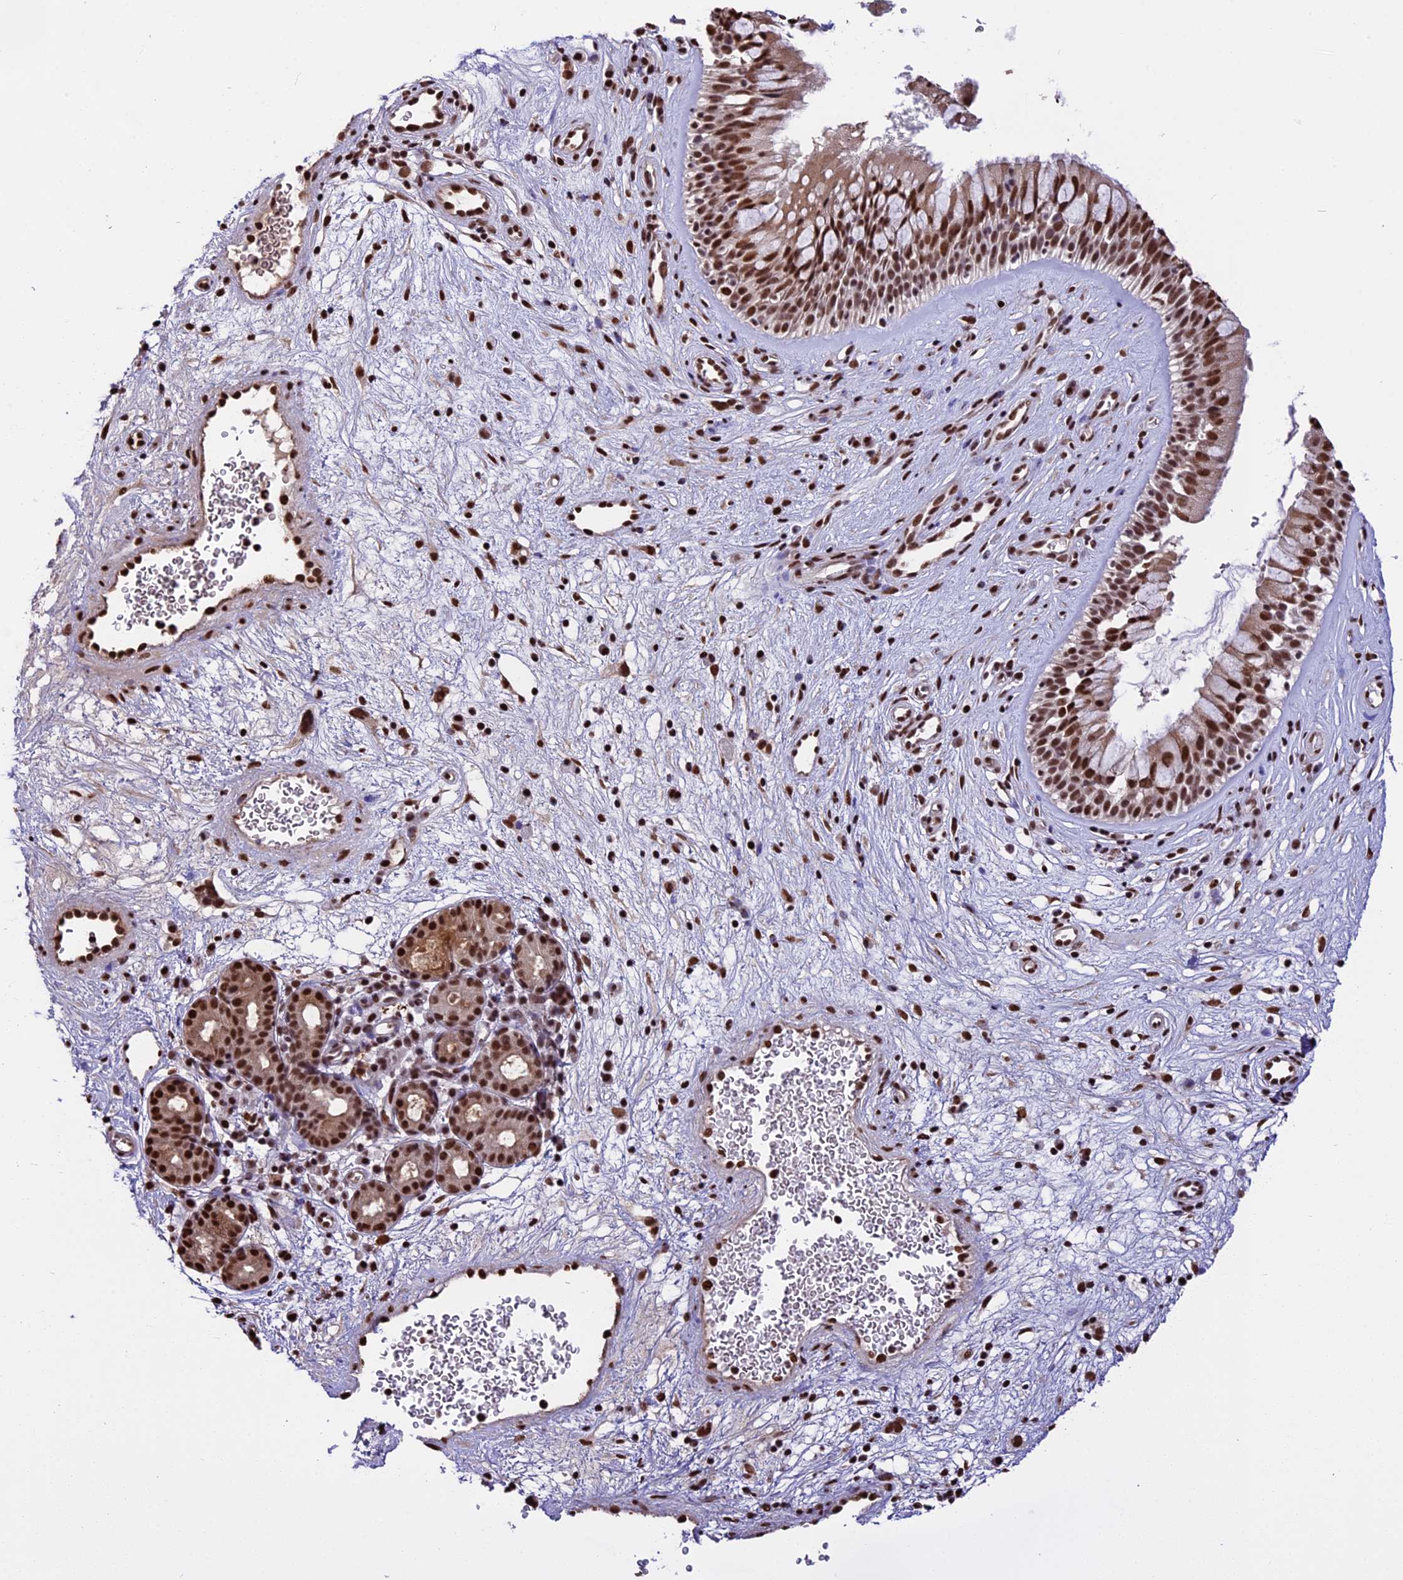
{"staining": {"intensity": "strong", "quantity": ">75%", "location": "nuclear"}, "tissue": "nasopharynx", "cell_type": "Respiratory epithelial cells", "image_type": "normal", "snomed": [{"axis": "morphology", "description": "Normal tissue, NOS"}, {"axis": "topography", "description": "Nasopharynx"}], "caption": "Immunohistochemistry (IHC) of unremarkable nasopharynx demonstrates high levels of strong nuclear staining in approximately >75% of respiratory epithelial cells.", "gene": "POLR3E", "patient": {"sex": "male", "age": 32}}